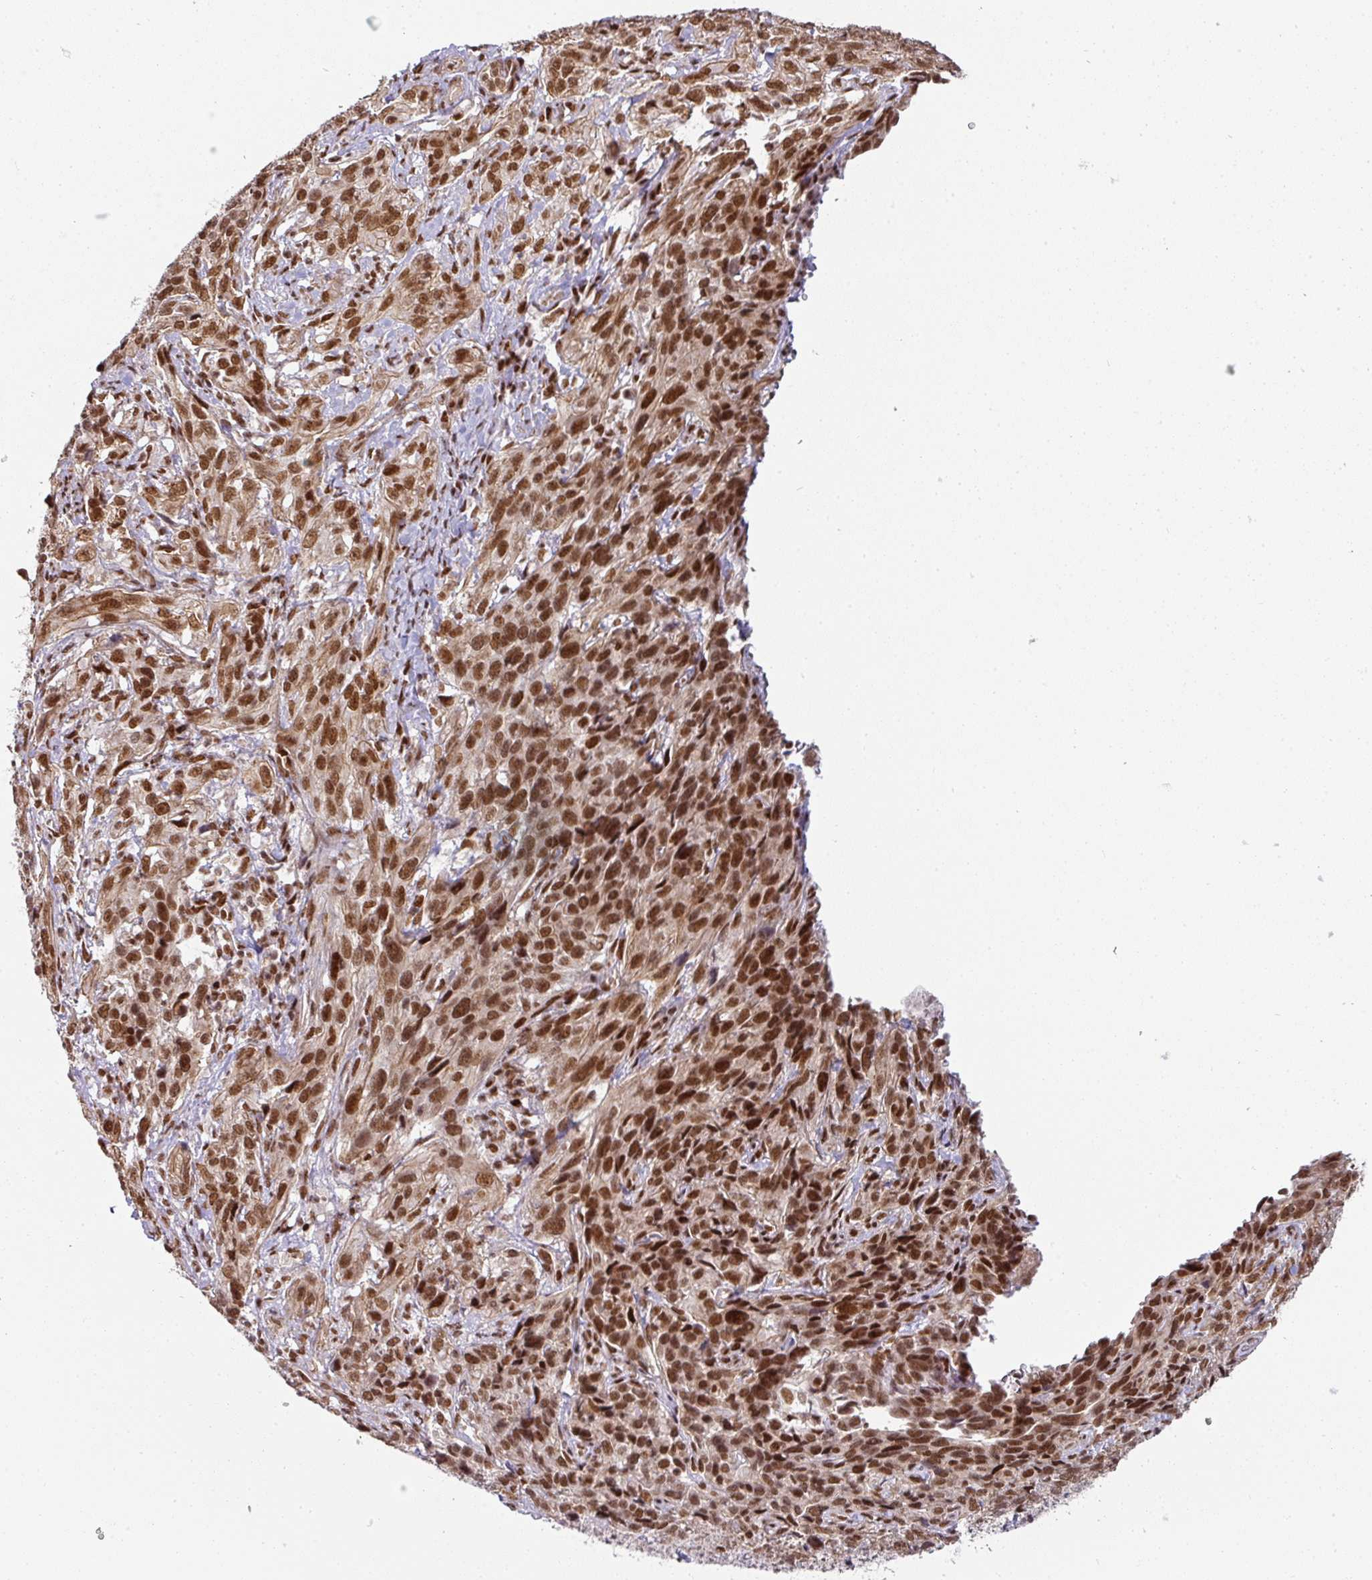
{"staining": {"intensity": "strong", "quantity": ">75%", "location": "nuclear"}, "tissue": "cervical cancer", "cell_type": "Tumor cells", "image_type": "cancer", "snomed": [{"axis": "morphology", "description": "Squamous cell carcinoma, NOS"}, {"axis": "topography", "description": "Cervix"}], "caption": "Immunohistochemical staining of cervical cancer reveals high levels of strong nuclear protein expression in approximately >75% of tumor cells. Using DAB (brown) and hematoxylin (blue) stains, captured at high magnification using brightfield microscopy.", "gene": "NCOA5", "patient": {"sex": "female", "age": 51}}